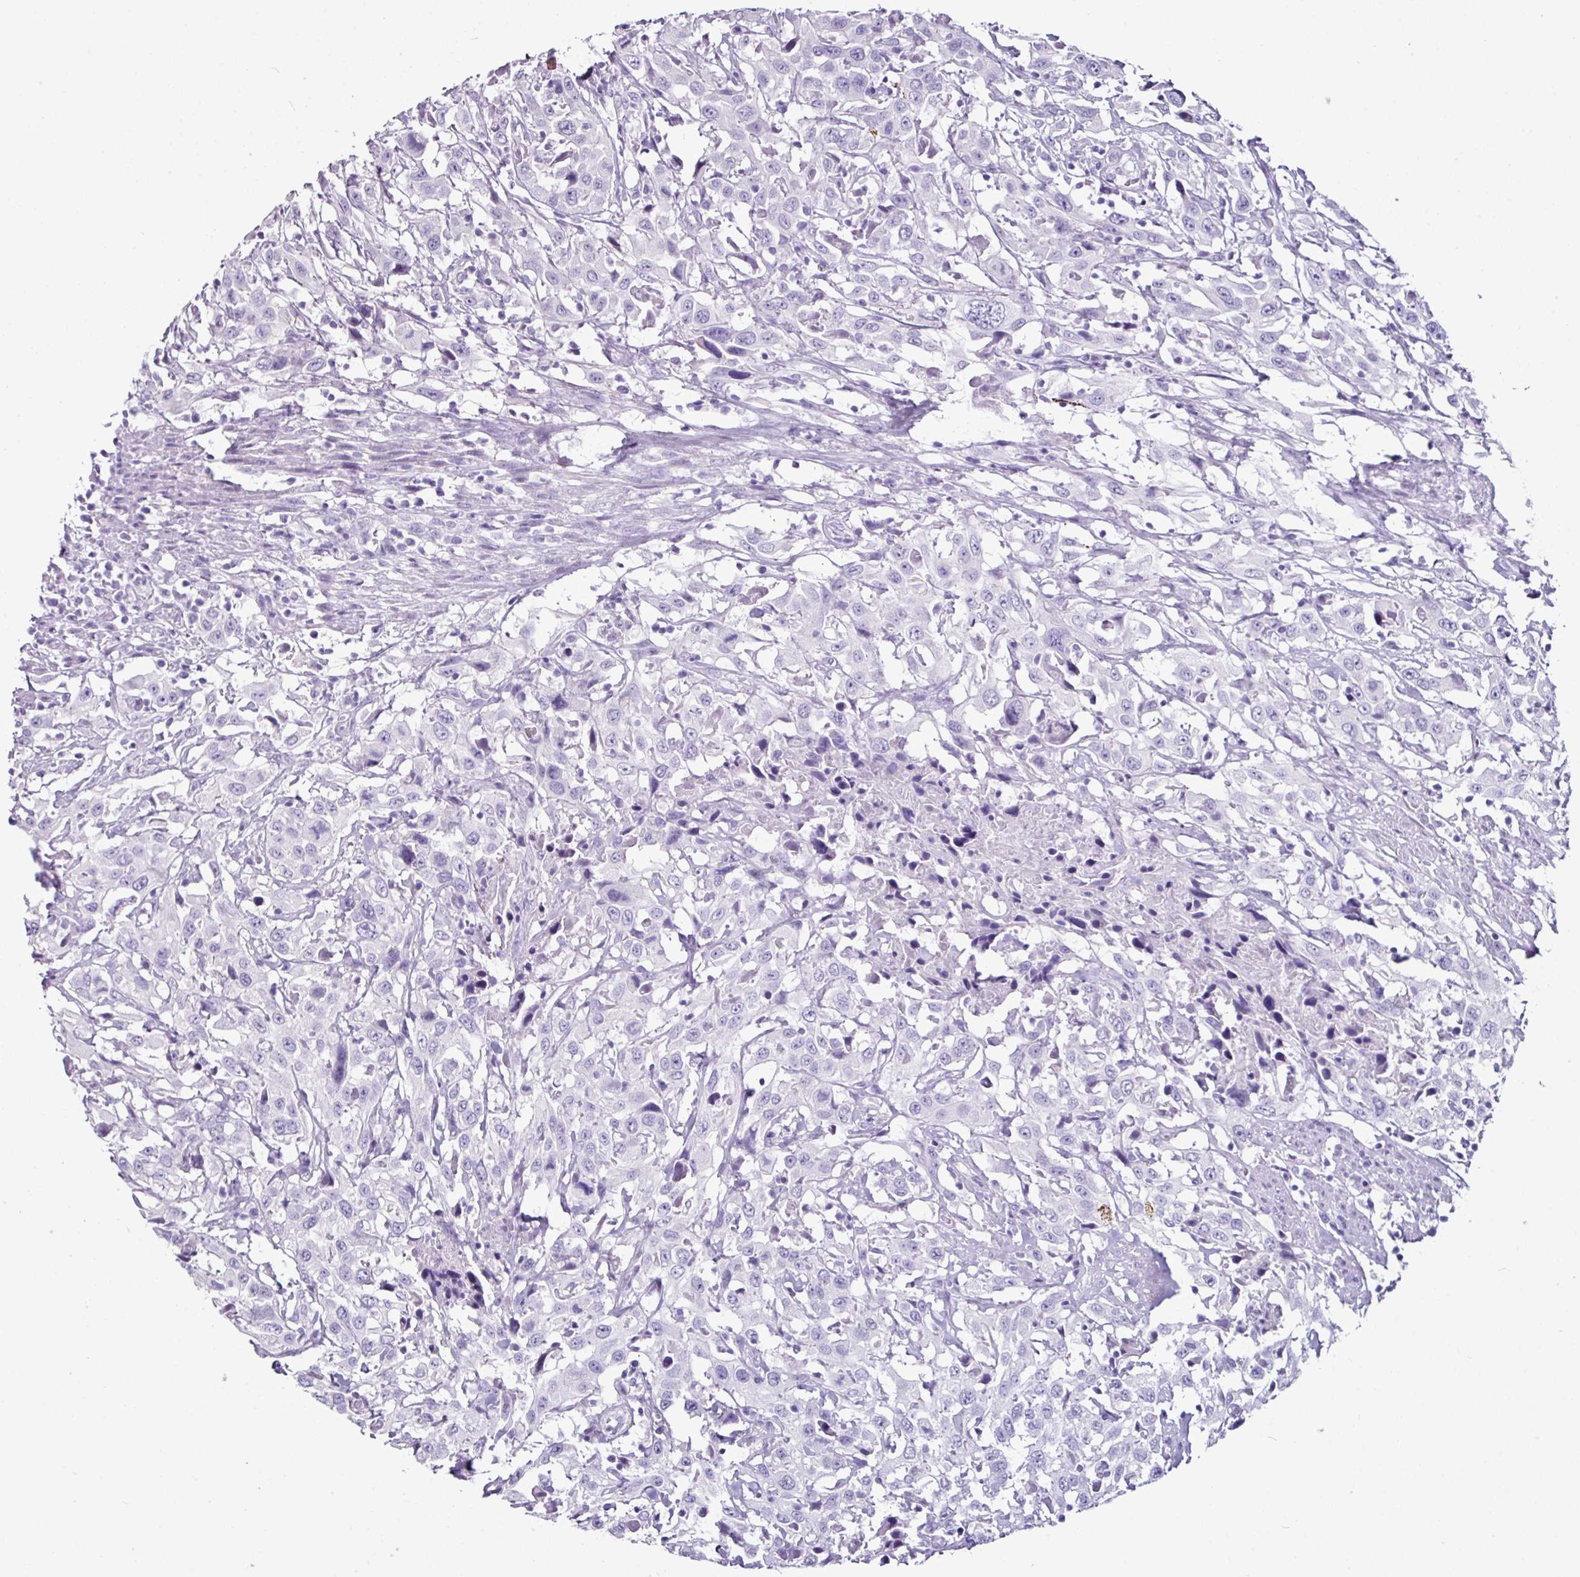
{"staining": {"intensity": "negative", "quantity": "none", "location": "none"}, "tissue": "urothelial cancer", "cell_type": "Tumor cells", "image_type": "cancer", "snomed": [{"axis": "morphology", "description": "Urothelial carcinoma, High grade"}, {"axis": "topography", "description": "Urinary bladder"}], "caption": "This is an immunohistochemistry (IHC) image of high-grade urothelial carcinoma. There is no positivity in tumor cells.", "gene": "GLP2R", "patient": {"sex": "male", "age": 61}}